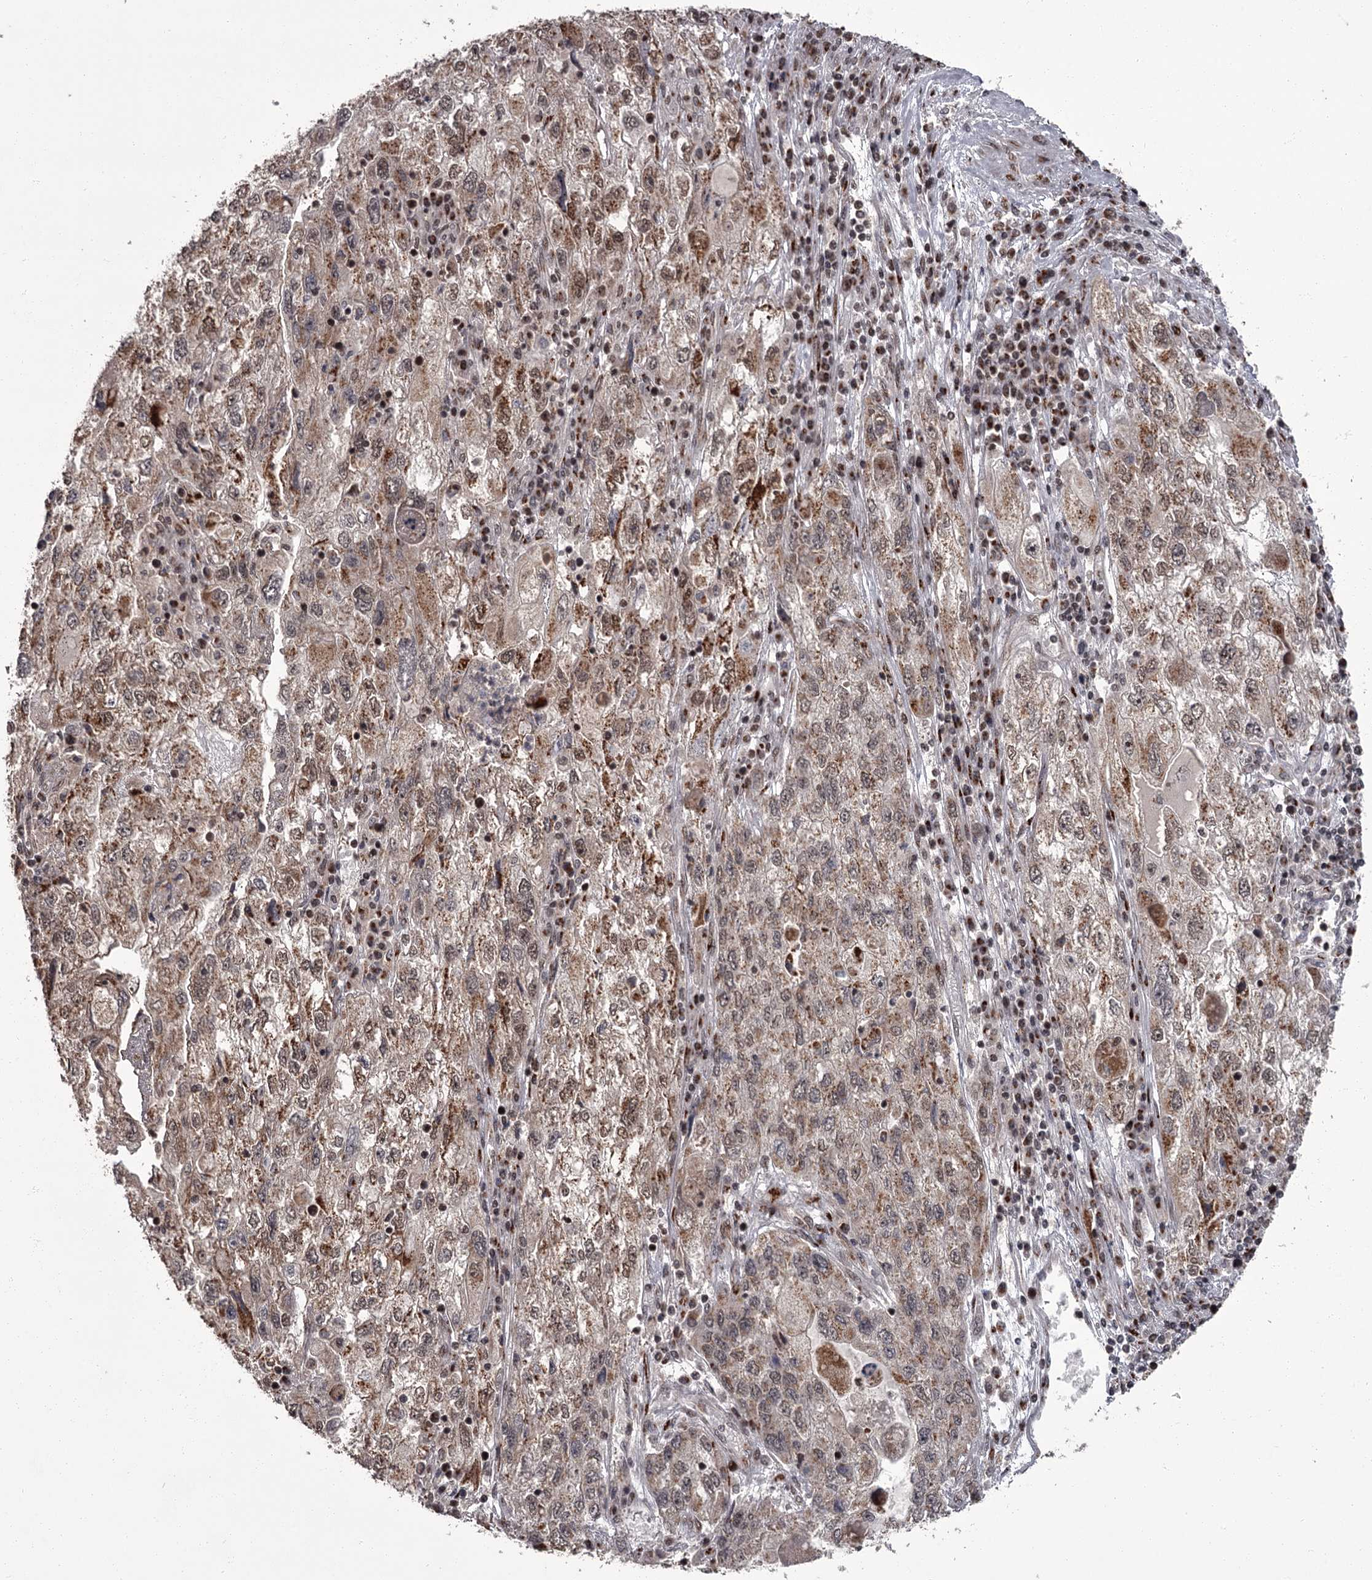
{"staining": {"intensity": "moderate", "quantity": ">75%", "location": "cytoplasmic/membranous,nuclear"}, "tissue": "endometrial cancer", "cell_type": "Tumor cells", "image_type": "cancer", "snomed": [{"axis": "morphology", "description": "Adenocarcinoma, NOS"}, {"axis": "topography", "description": "Endometrium"}], "caption": "IHC (DAB) staining of adenocarcinoma (endometrial) reveals moderate cytoplasmic/membranous and nuclear protein staining in approximately >75% of tumor cells. Immunohistochemistry stains the protein in brown and the nuclei are stained blue.", "gene": "CEP83", "patient": {"sex": "female", "age": 49}}